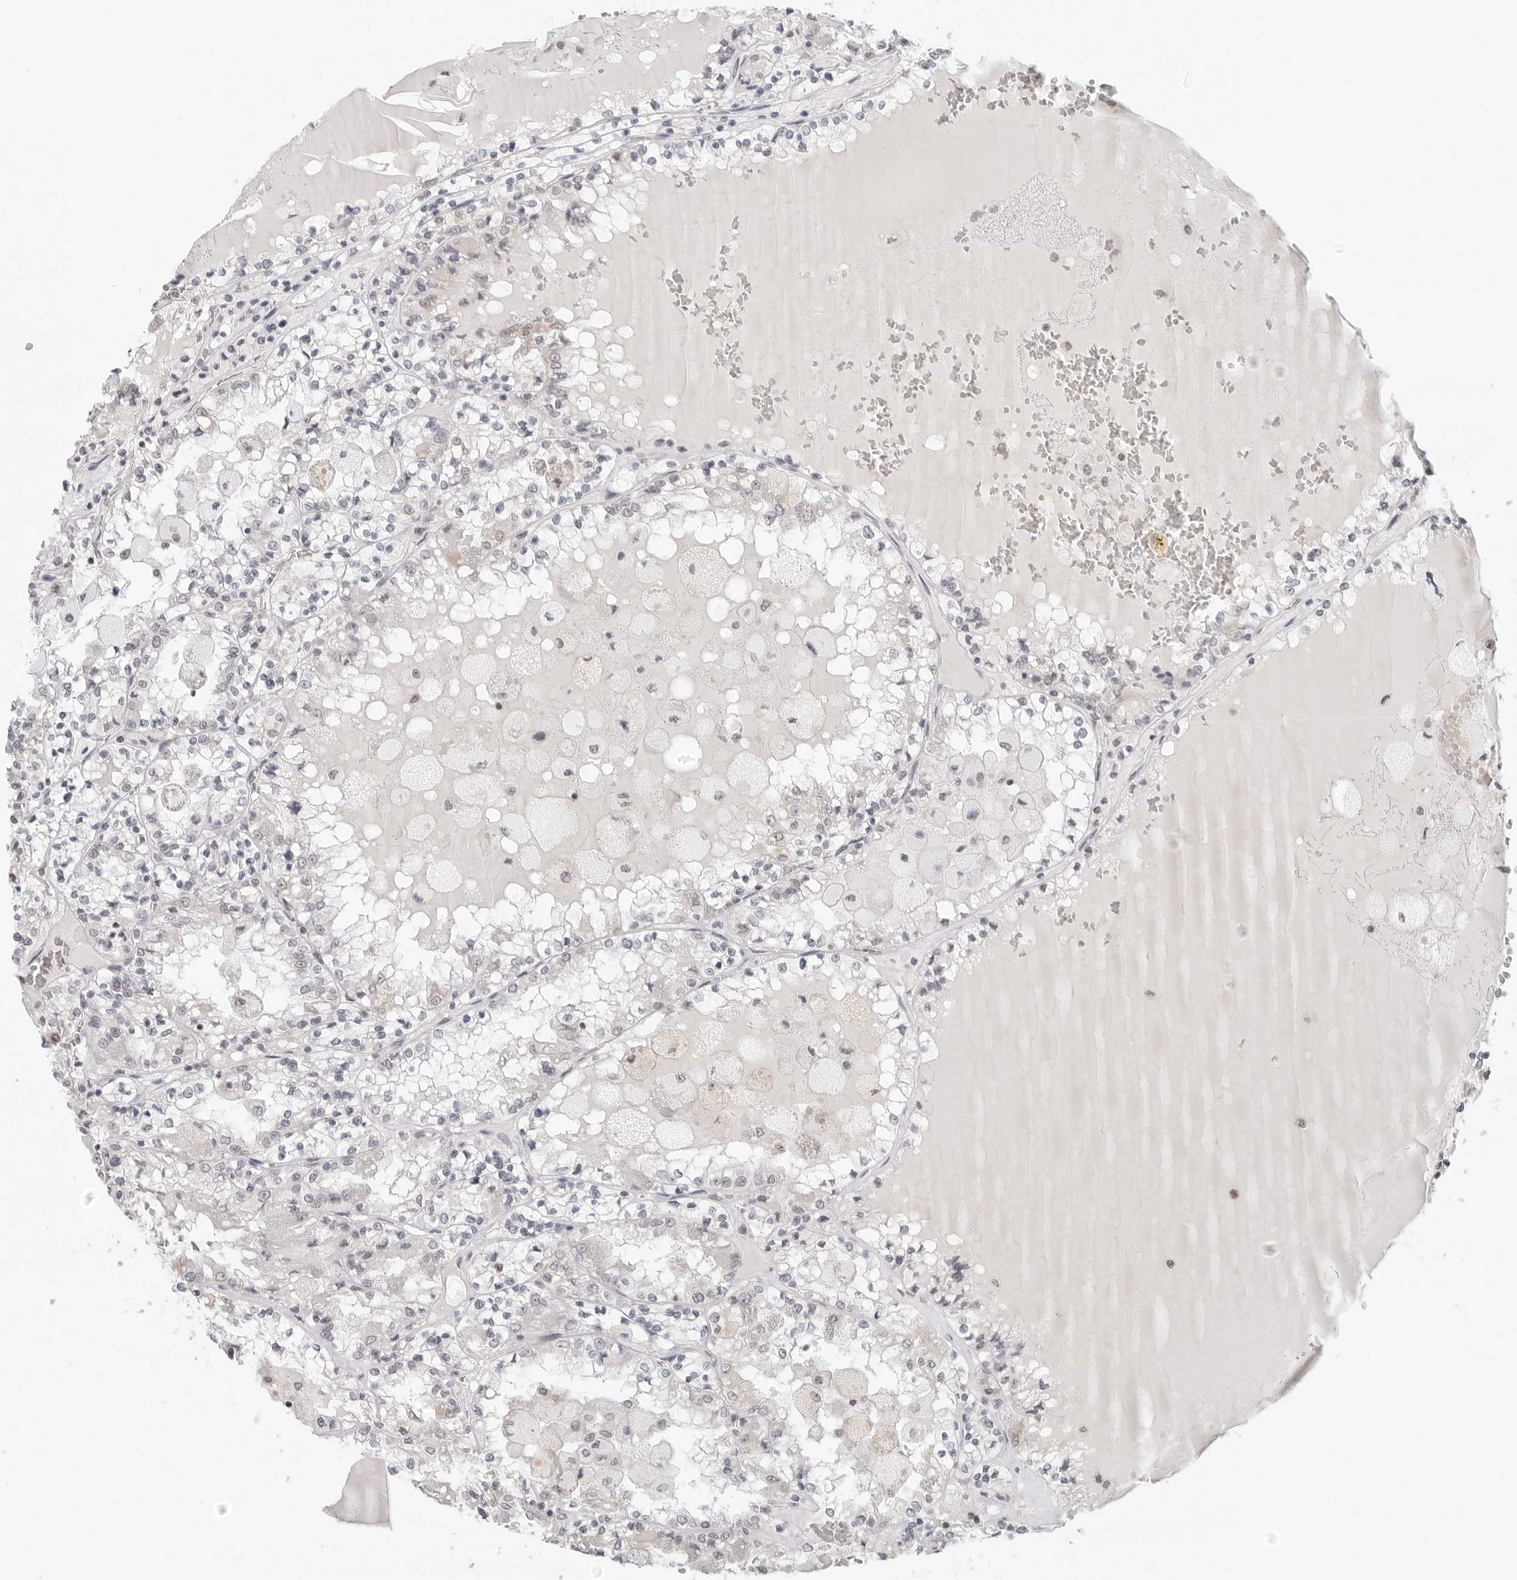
{"staining": {"intensity": "negative", "quantity": "none", "location": "none"}, "tissue": "renal cancer", "cell_type": "Tumor cells", "image_type": "cancer", "snomed": [{"axis": "morphology", "description": "Adenocarcinoma, NOS"}, {"axis": "topography", "description": "Kidney"}], "caption": "This is an immunohistochemistry histopathology image of renal cancer. There is no expression in tumor cells.", "gene": "FLG2", "patient": {"sex": "female", "age": 56}}